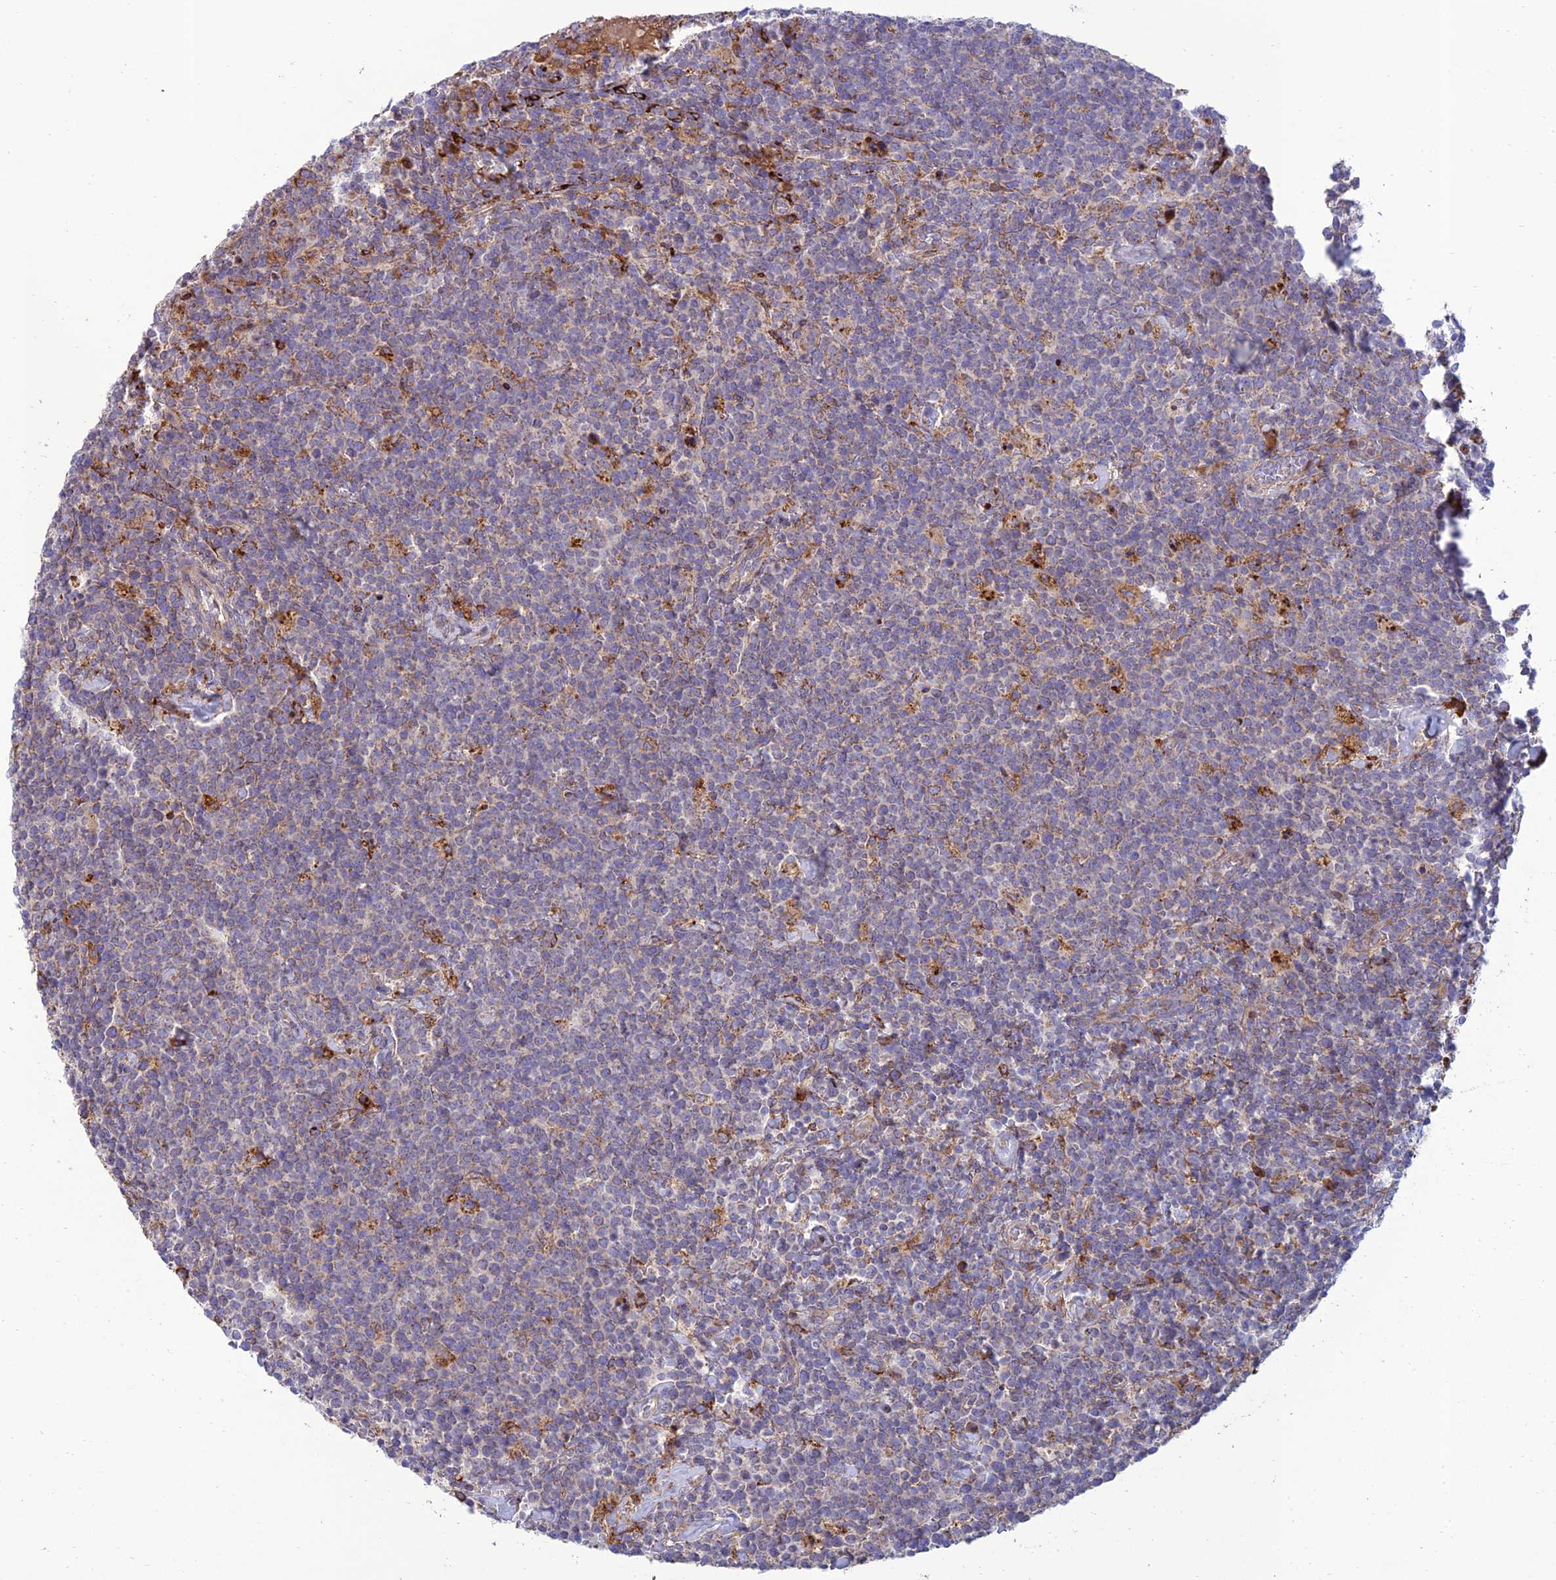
{"staining": {"intensity": "moderate", "quantity": "<25%", "location": "cytoplasmic/membranous"}, "tissue": "lymphoma", "cell_type": "Tumor cells", "image_type": "cancer", "snomed": [{"axis": "morphology", "description": "Malignant lymphoma, non-Hodgkin's type, High grade"}, {"axis": "topography", "description": "Lymph node"}], "caption": "High-power microscopy captured an immunohistochemistry (IHC) micrograph of lymphoma, revealing moderate cytoplasmic/membranous staining in approximately <25% of tumor cells. The staining is performed using DAB (3,3'-diaminobenzidine) brown chromogen to label protein expression. The nuclei are counter-stained blue using hematoxylin.", "gene": "RCN3", "patient": {"sex": "male", "age": 61}}